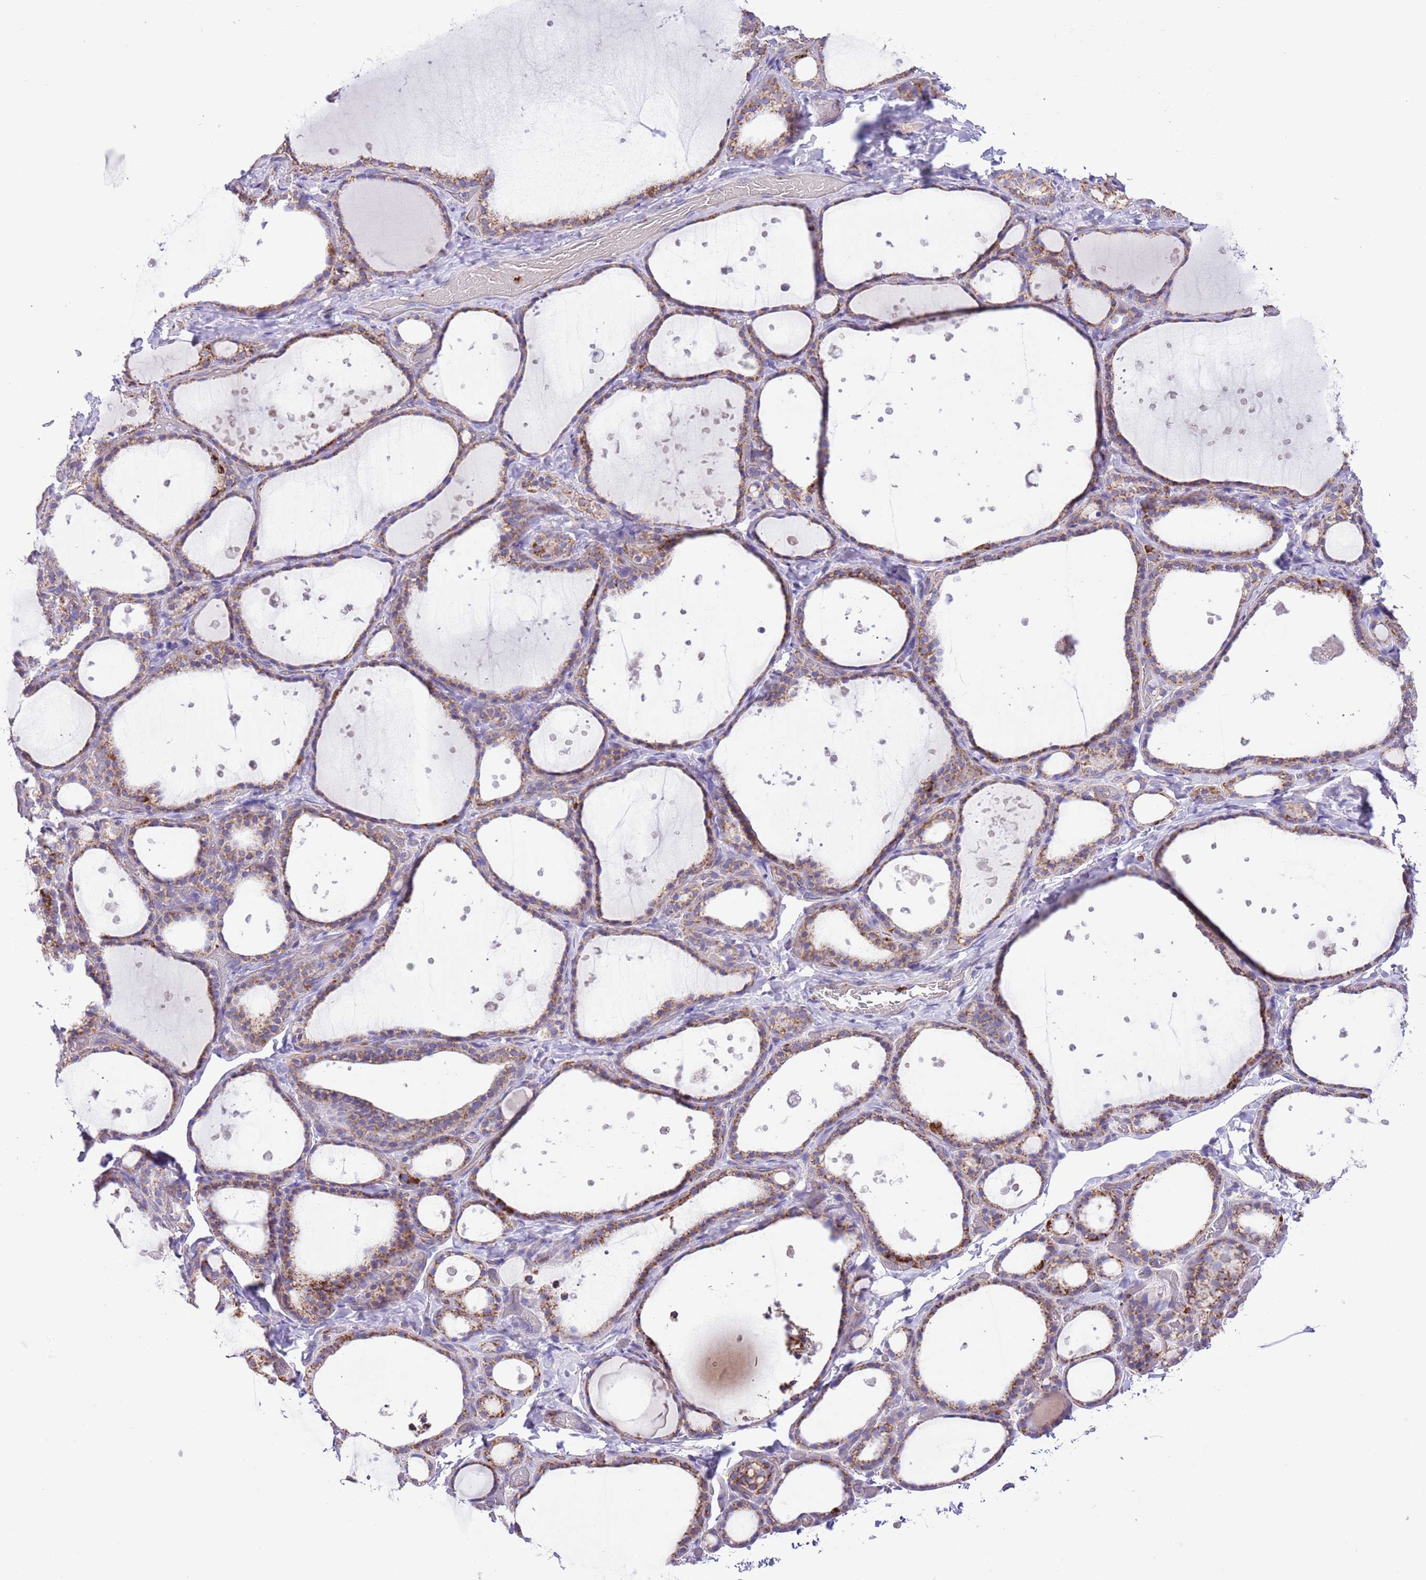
{"staining": {"intensity": "moderate", "quantity": "25%-75%", "location": "cytoplasmic/membranous"}, "tissue": "thyroid gland", "cell_type": "Glandular cells", "image_type": "normal", "snomed": [{"axis": "morphology", "description": "Normal tissue, NOS"}, {"axis": "topography", "description": "Thyroid gland"}], "caption": "Immunohistochemistry (IHC) staining of benign thyroid gland, which exhibits medium levels of moderate cytoplasmic/membranous staining in about 25%-75% of glandular cells indicating moderate cytoplasmic/membranous protein staining. The staining was performed using DAB (3,3'-diaminobenzidine) (brown) for protein detection and nuclei were counterstained in hematoxylin (blue).", "gene": "SS18L2", "patient": {"sex": "female", "age": 44}}